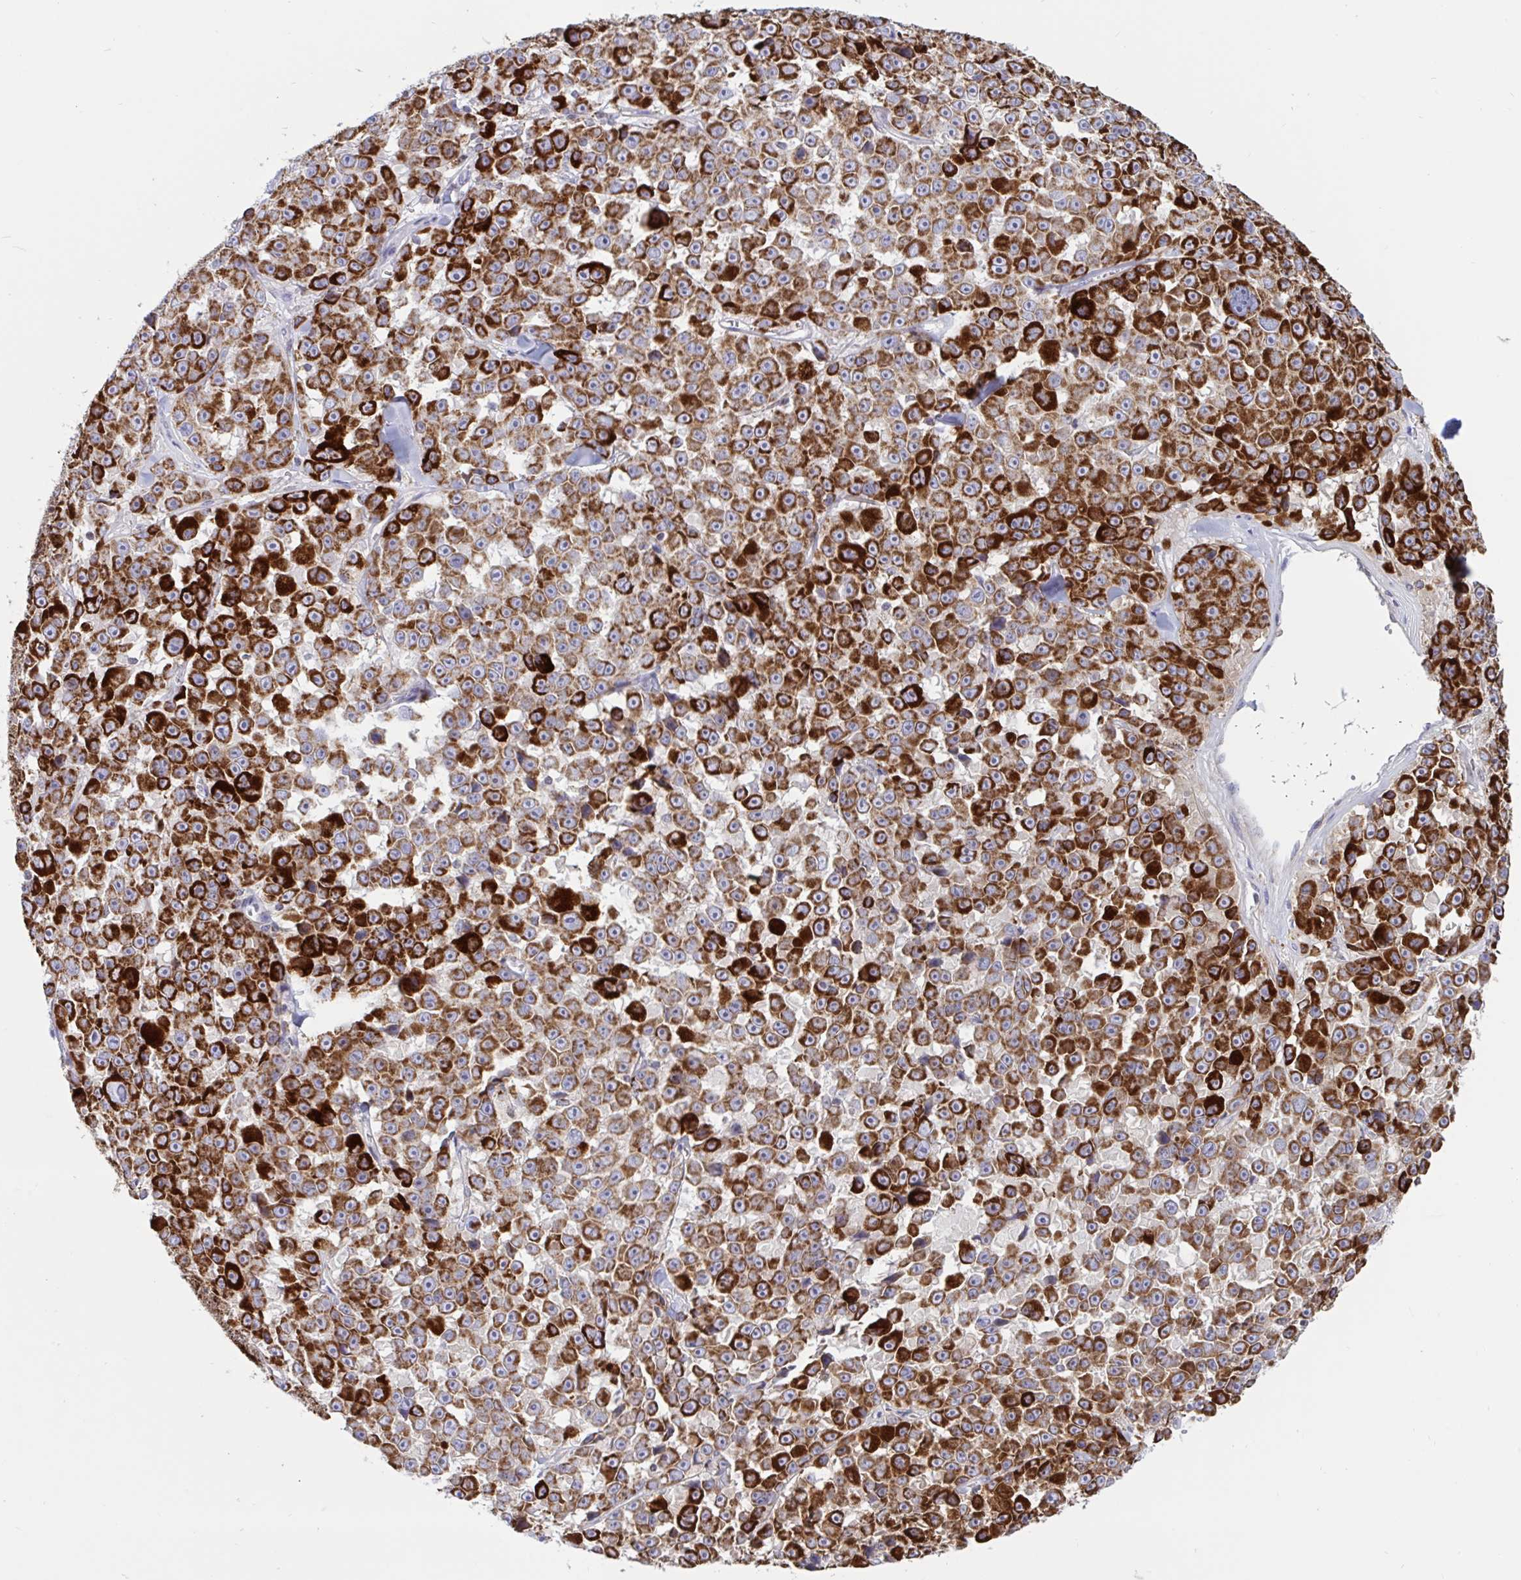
{"staining": {"intensity": "strong", "quantity": ">75%", "location": "cytoplasmic/membranous"}, "tissue": "melanoma", "cell_type": "Tumor cells", "image_type": "cancer", "snomed": [{"axis": "morphology", "description": "Malignant melanoma, NOS"}, {"axis": "topography", "description": "Skin"}], "caption": "Immunohistochemical staining of malignant melanoma exhibits strong cytoplasmic/membranous protein expression in about >75% of tumor cells. The staining is performed using DAB brown chromogen to label protein expression. The nuclei are counter-stained blue using hematoxylin.", "gene": "HSPE1", "patient": {"sex": "female", "age": 66}}